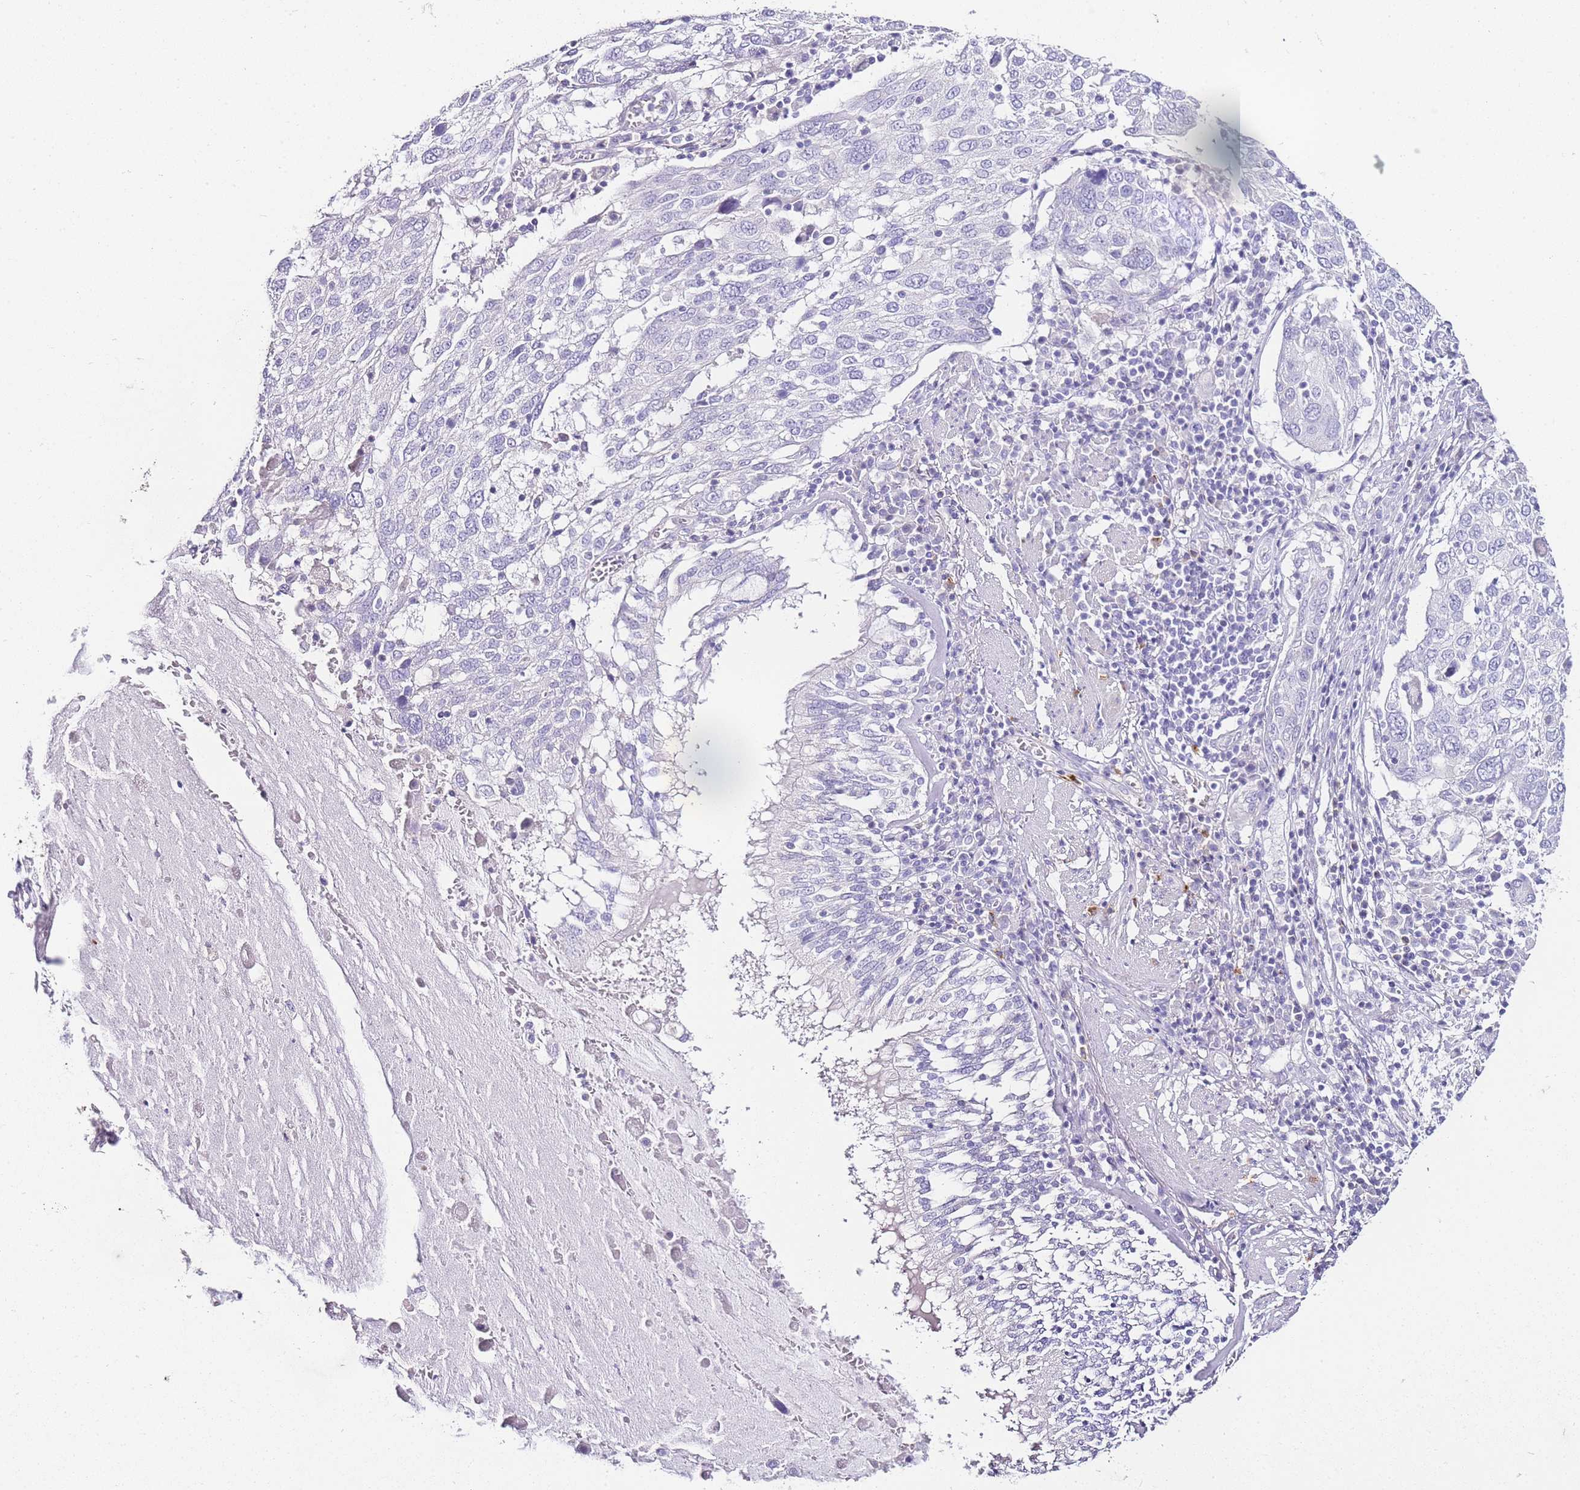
{"staining": {"intensity": "negative", "quantity": "none", "location": "none"}, "tissue": "lung cancer", "cell_type": "Tumor cells", "image_type": "cancer", "snomed": [{"axis": "morphology", "description": "Squamous cell carcinoma, NOS"}, {"axis": "topography", "description": "Lung"}], "caption": "Immunohistochemical staining of lung squamous cell carcinoma demonstrates no significant positivity in tumor cells. (DAB immunohistochemistry (IHC) with hematoxylin counter stain).", "gene": "DPP4", "patient": {"sex": "male", "age": 65}}